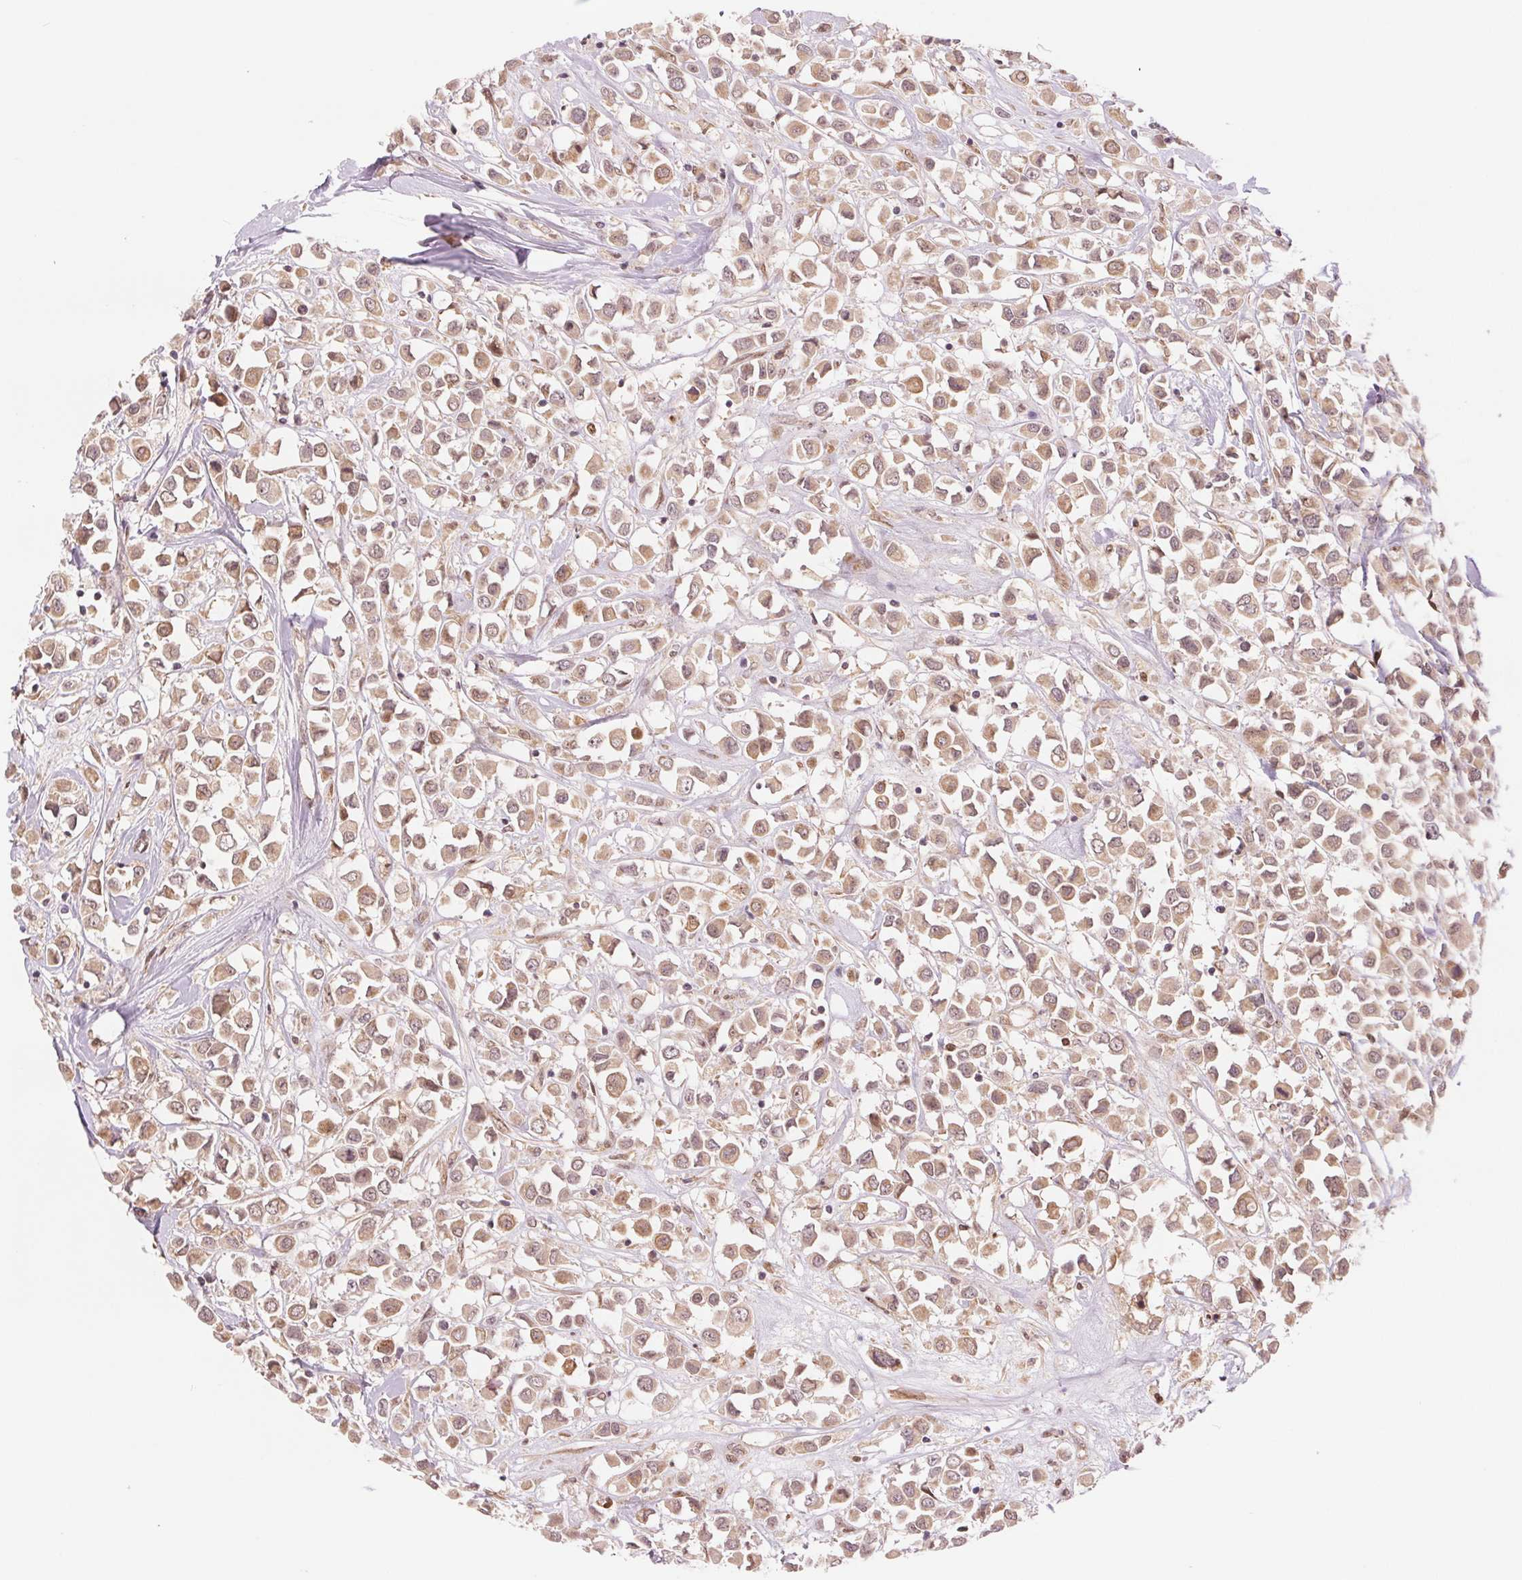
{"staining": {"intensity": "weak", "quantity": ">75%", "location": "cytoplasmic/membranous,nuclear"}, "tissue": "breast cancer", "cell_type": "Tumor cells", "image_type": "cancer", "snomed": [{"axis": "morphology", "description": "Duct carcinoma"}, {"axis": "topography", "description": "Breast"}], "caption": "Immunohistochemical staining of breast cancer (infiltrating ductal carcinoma) exhibits weak cytoplasmic/membranous and nuclear protein positivity in approximately >75% of tumor cells.", "gene": "ERI3", "patient": {"sex": "female", "age": 61}}